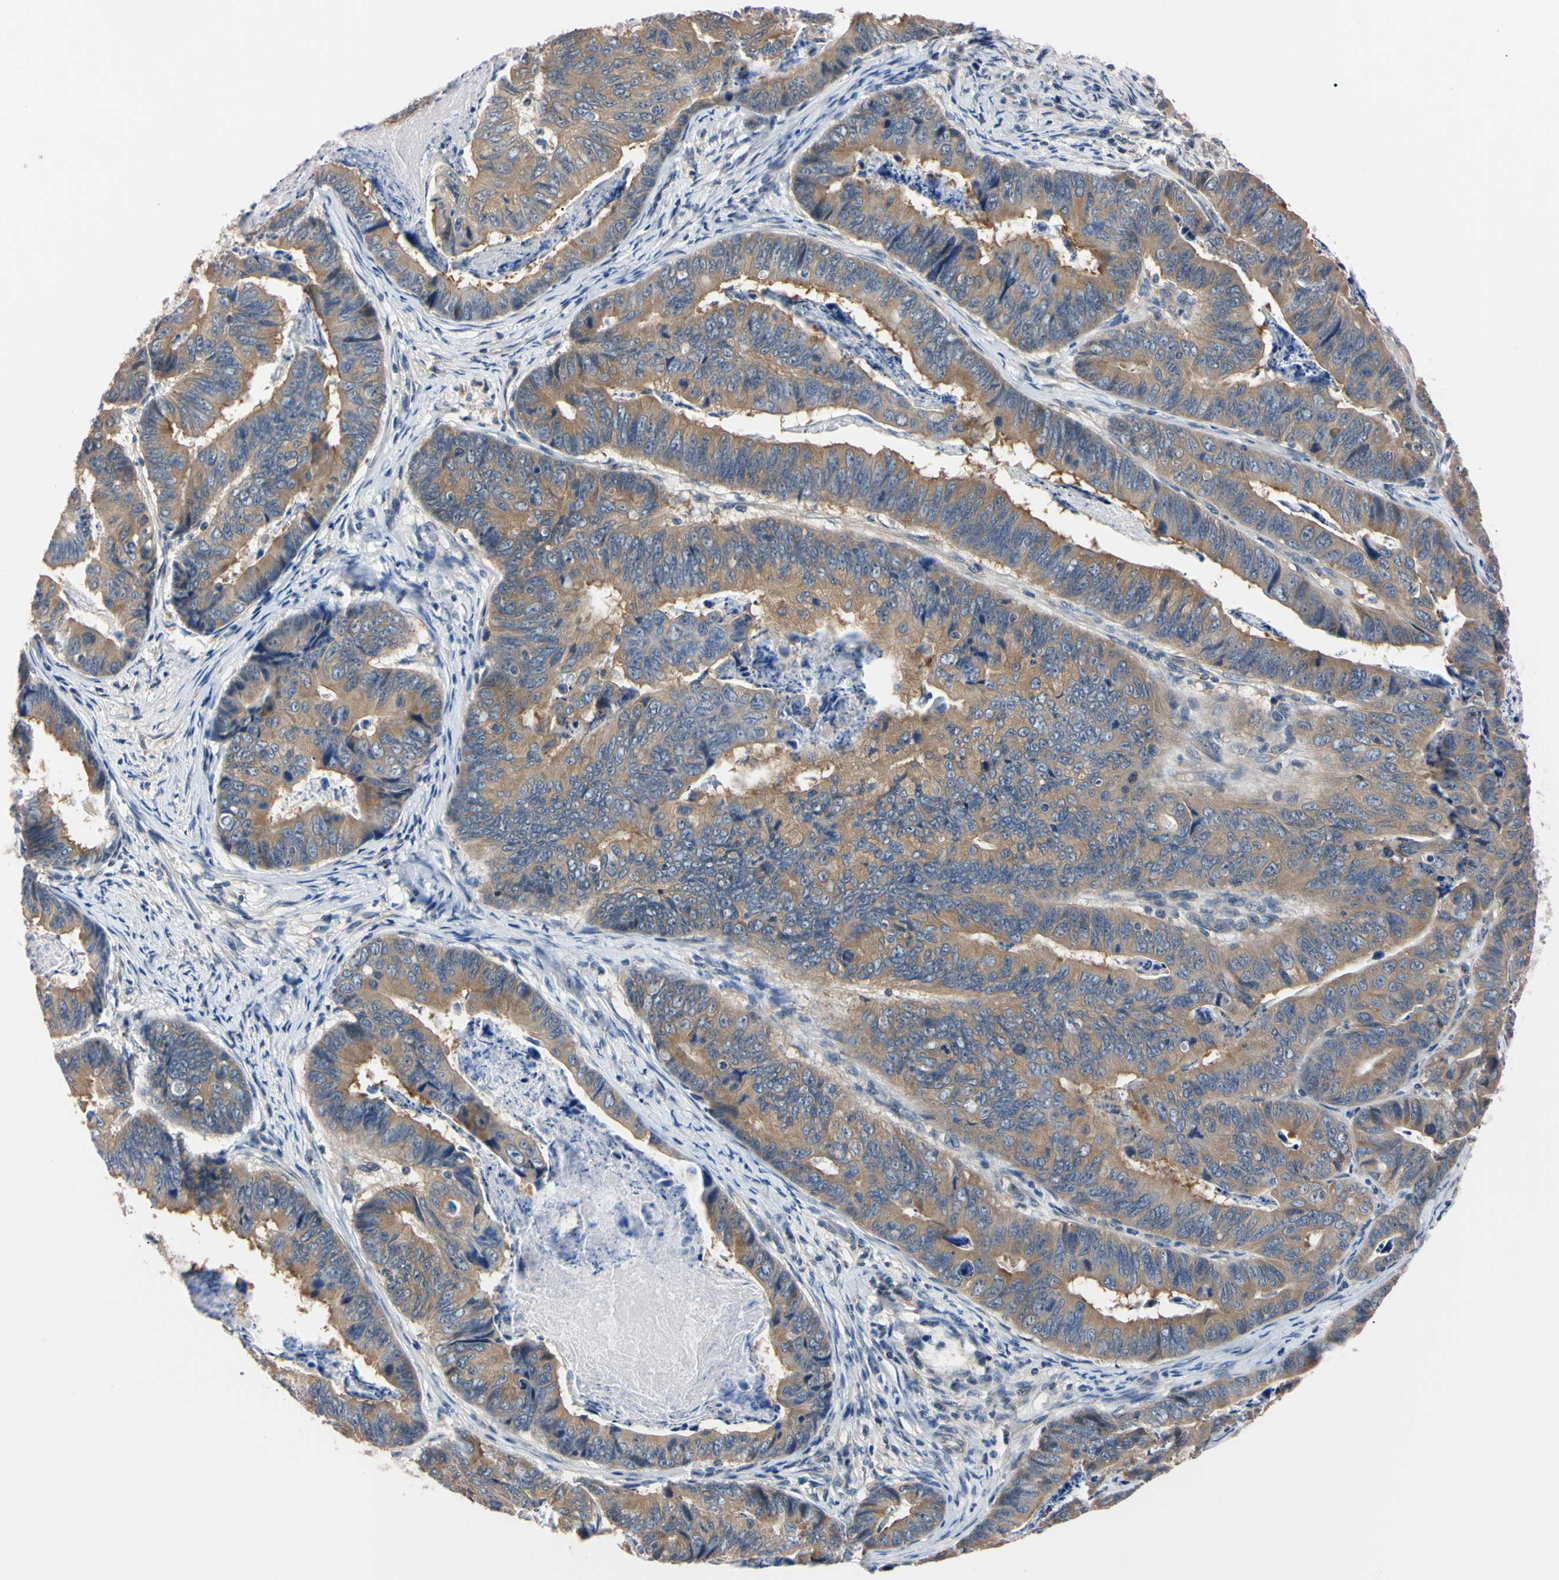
{"staining": {"intensity": "moderate", "quantity": "25%-75%", "location": "cytoplasmic/membranous"}, "tissue": "stomach cancer", "cell_type": "Tumor cells", "image_type": "cancer", "snomed": [{"axis": "morphology", "description": "Adenocarcinoma, NOS"}, {"axis": "topography", "description": "Stomach, lower"}], "caption": "An immunohistochemistry photomicrograph of tumor tissue is shown. Protein staining in brown highlights moderate cytoplasmic/membranous positivity in stomach adenocarcinoma within tumor cells.", "gene": "RARS1", "patient": {"sex": "male", "age": 77}}